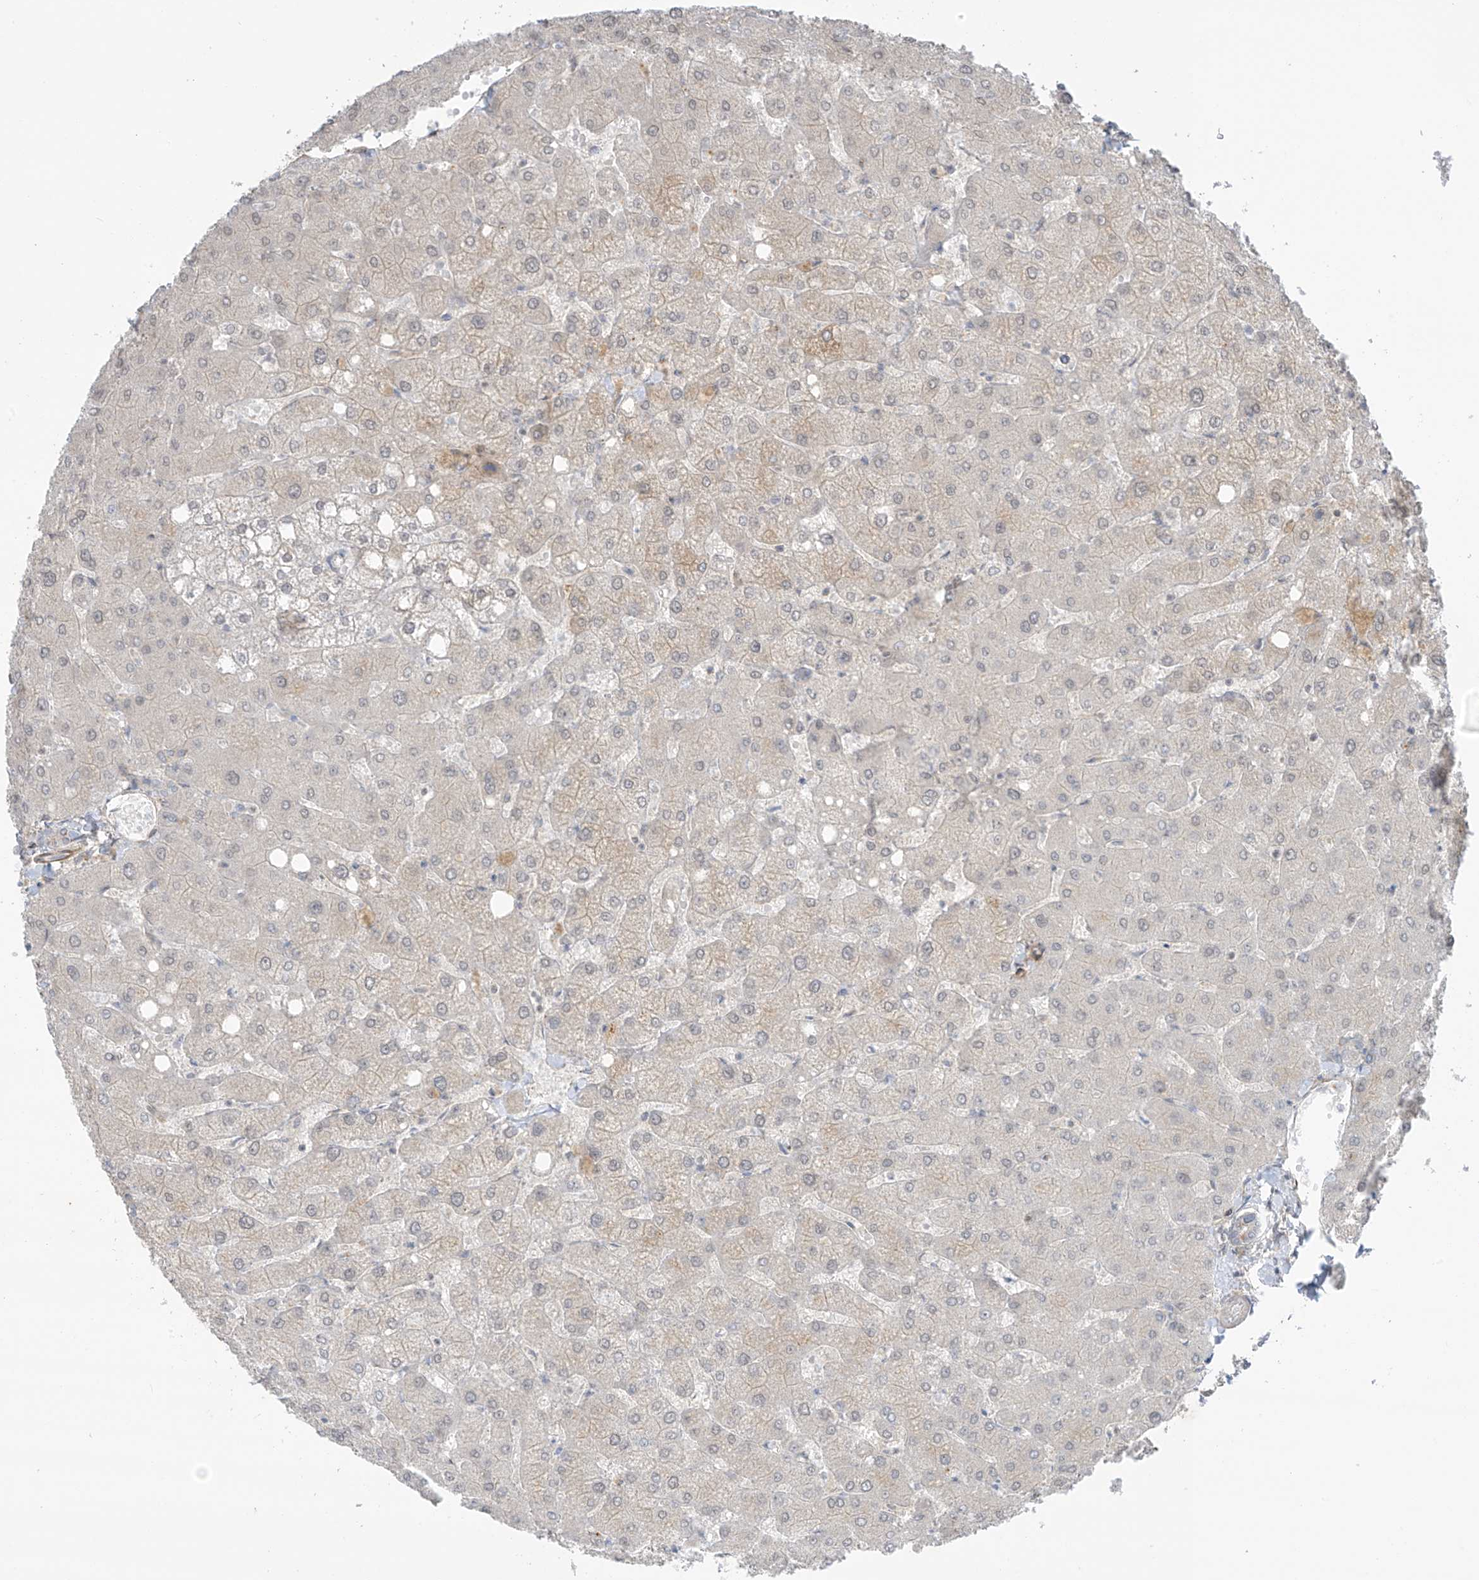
{"staining": {"intensity": "weak", "quantity": "<25%", "location": "cytoplasmic/membranous"}, "tissue": "liver", "cell_type": "Hepatocytes", "image_type": "normal", "snomed": [{"axis": "morphology", "description": "Normal tissue, NOS"}, {"axis": "topography", "description": "Liver"}], "caption": "The photomicrograph reveals no significant expression in hepatocytes of liver.", "gene": "HS6ST2", "patient": {"sex": "female", "age": 54}}